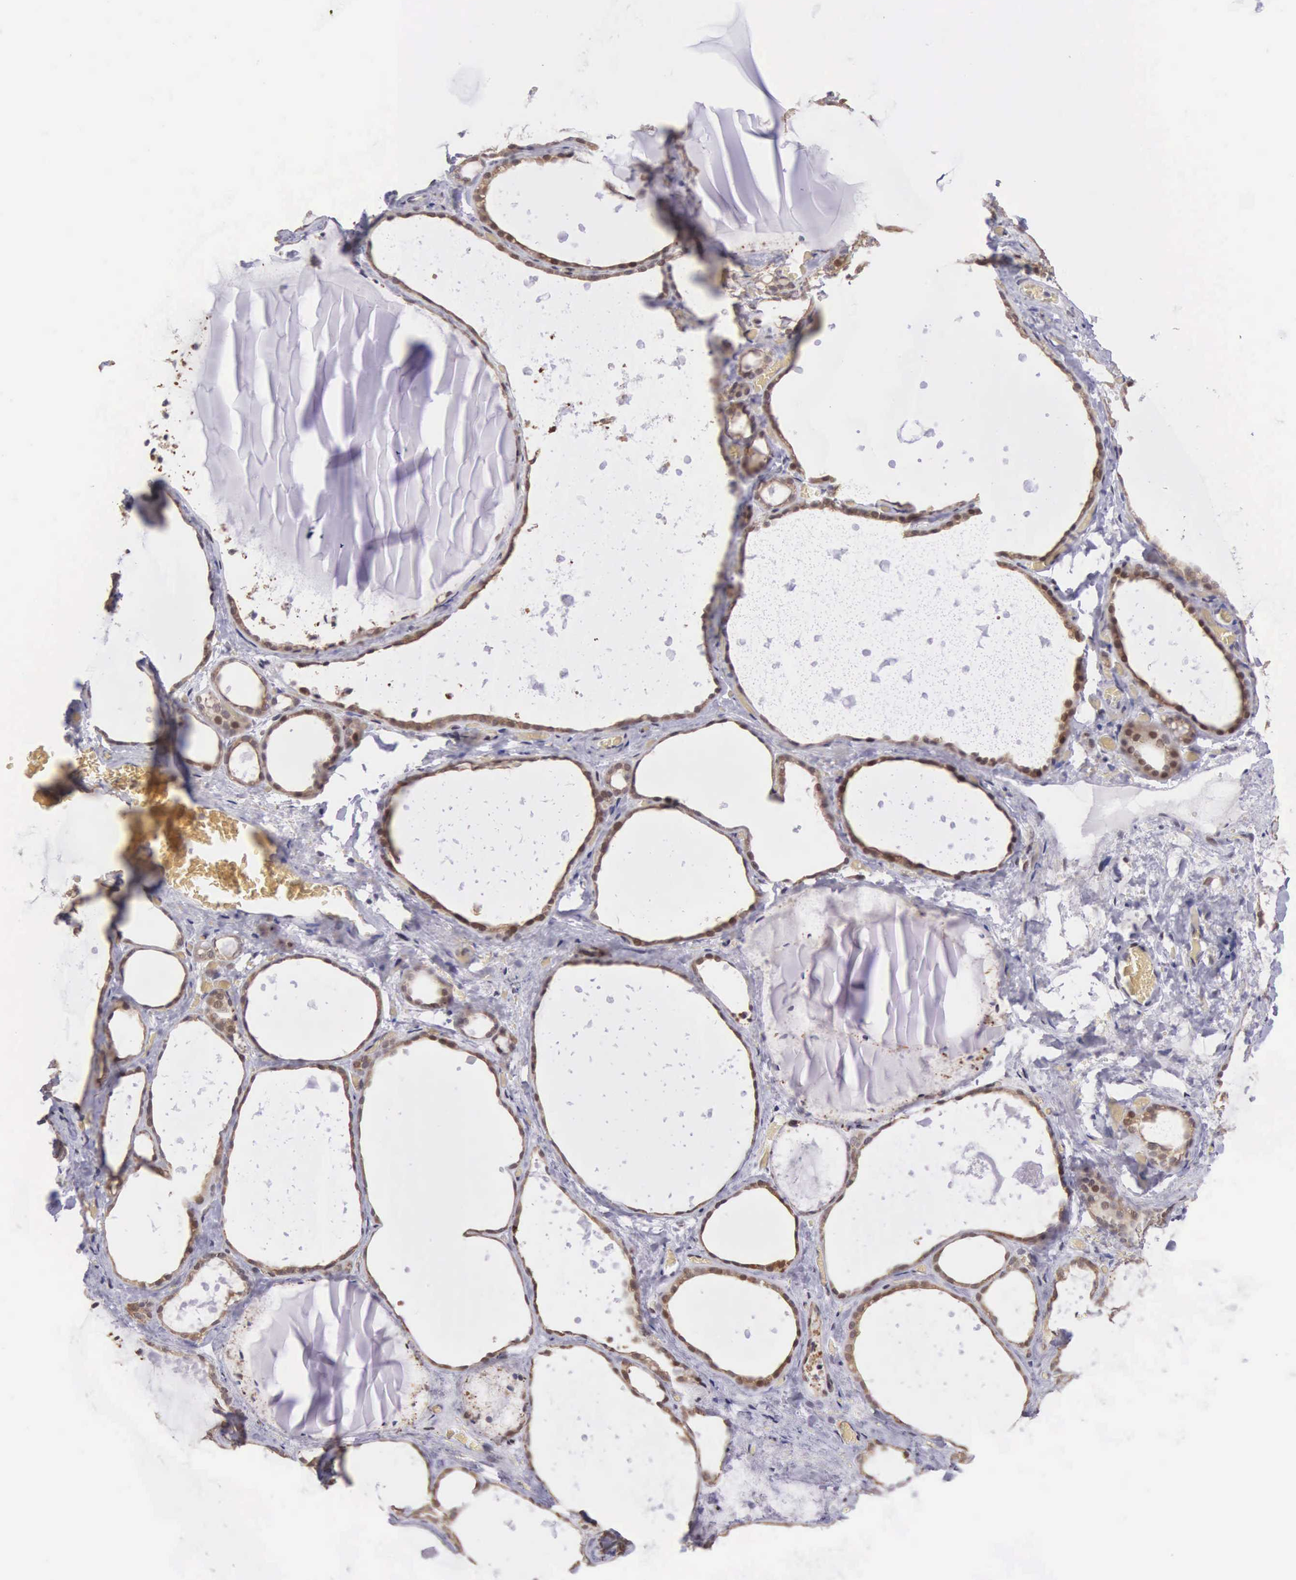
{"staining": {"intensity": "moderate", "quantity": ">75%", "location": "cytoplasmic/membranous"}, "tissue": "thyroid gland", "cell_type": "Glandular cells", "image_type": "normal", "snomed": [{"axis": "morphology", "description": "Normal tissue, NOS"}, {"axis": "topography", "description": "Thyroid gland"}], "caption": "Human thyroid gland stained with a brown dye demonstrates moderate cytoplasmic/membranous positive positivity in approximately >75% of glandular cells.", "gene": "SLC25A21", "patient": {"sex": "male", "age": 76}}